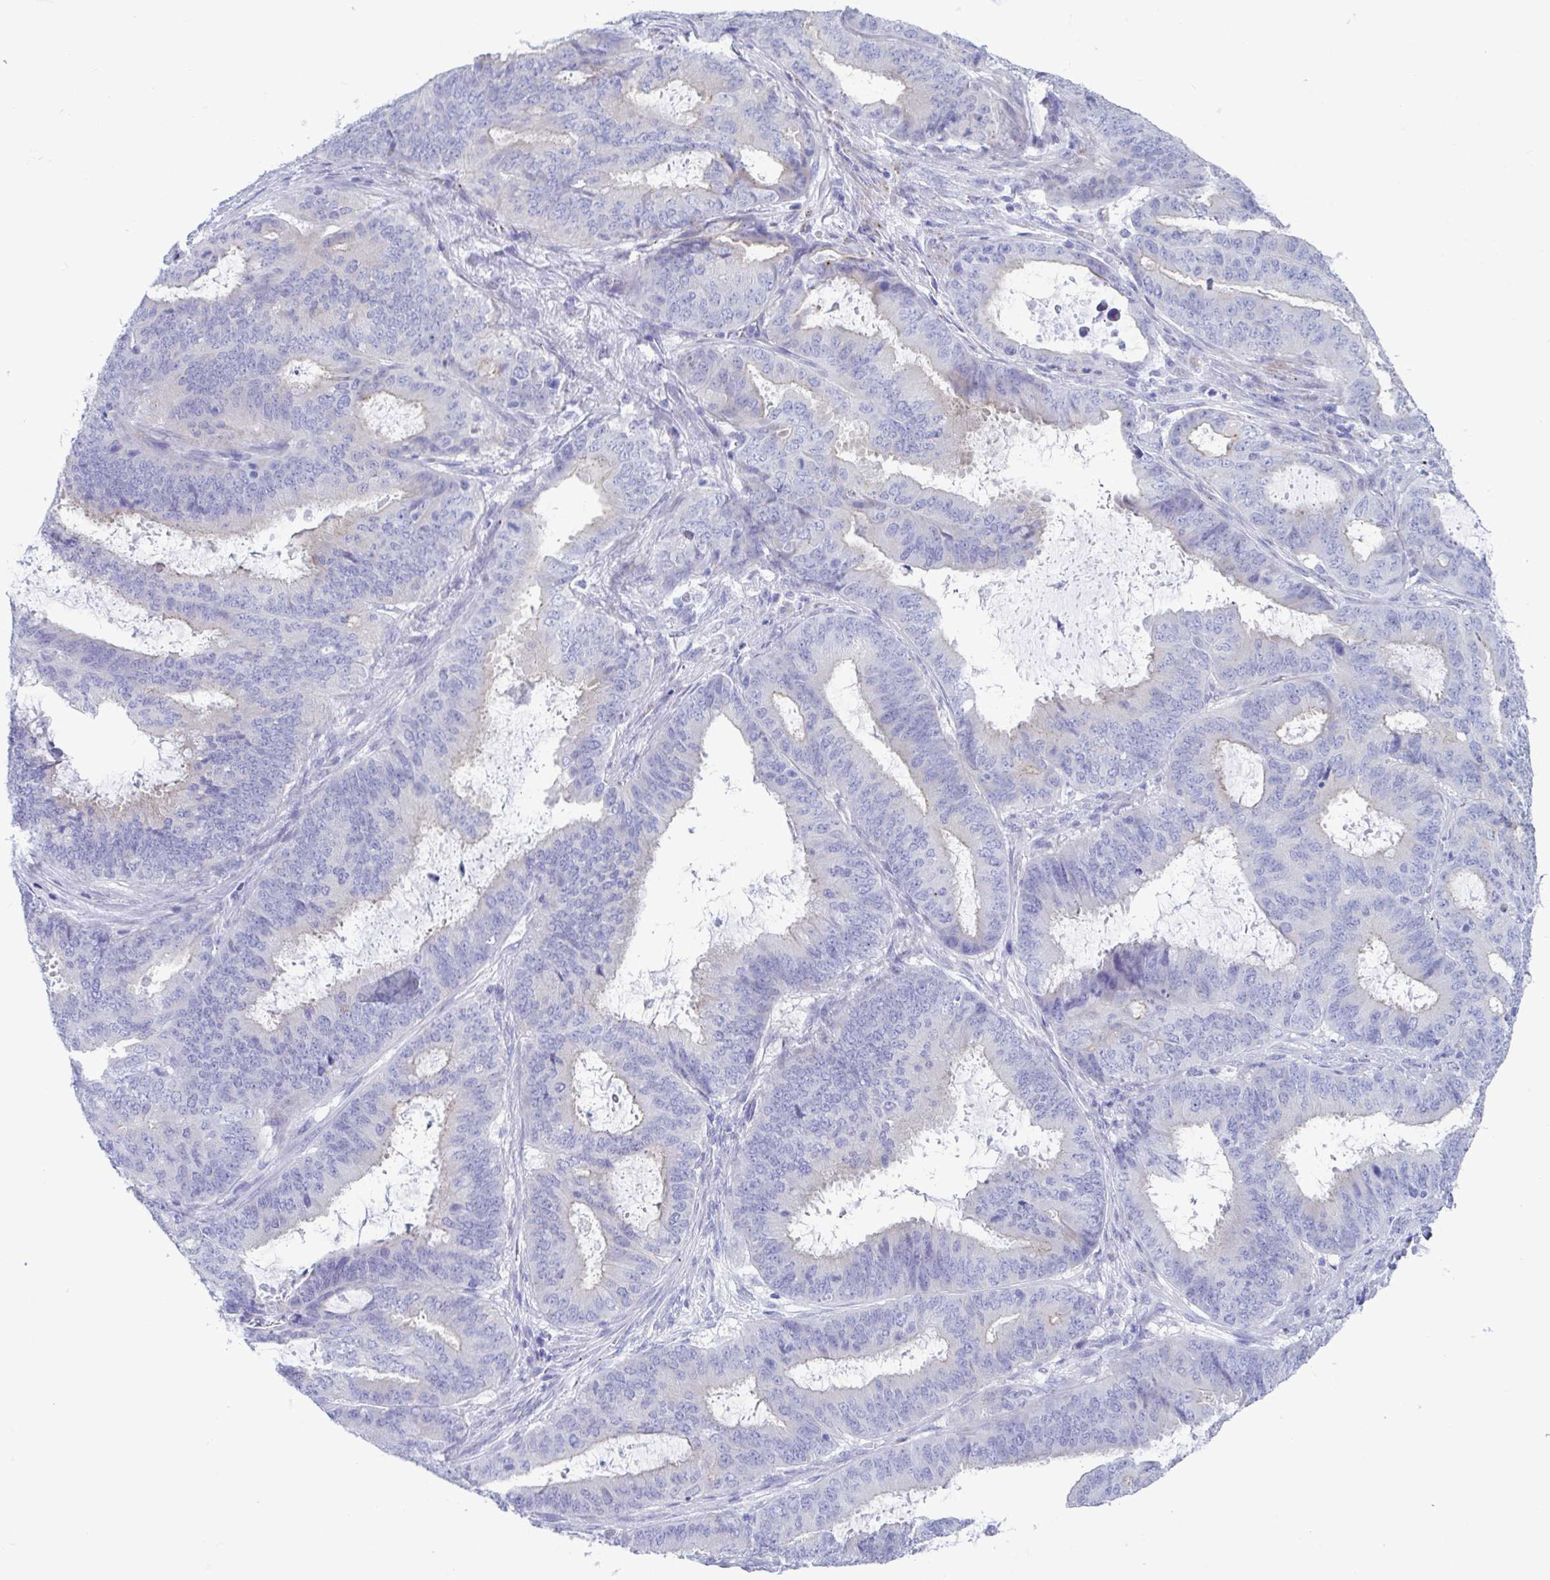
{"staining": {"intensity": "negative", "quantity": "none", "location": "none"}, "tissue": "endometrial cancer", "cell_type": "Tumor cells", "image_type": "cancer", "snomed": [{"axis": "morphology", "description": "Adenocarcinoma, NOS"}, {"axis": "topography", "description": "Endometrium"}], "caption": "Adenocarcinoma (endometrial) stained for a protein using immunohistochemistry (IHC) demonstrates no staining tumor cells.", "gene": "TTC30B", "patient": {"sex": "female", "age": 51}}